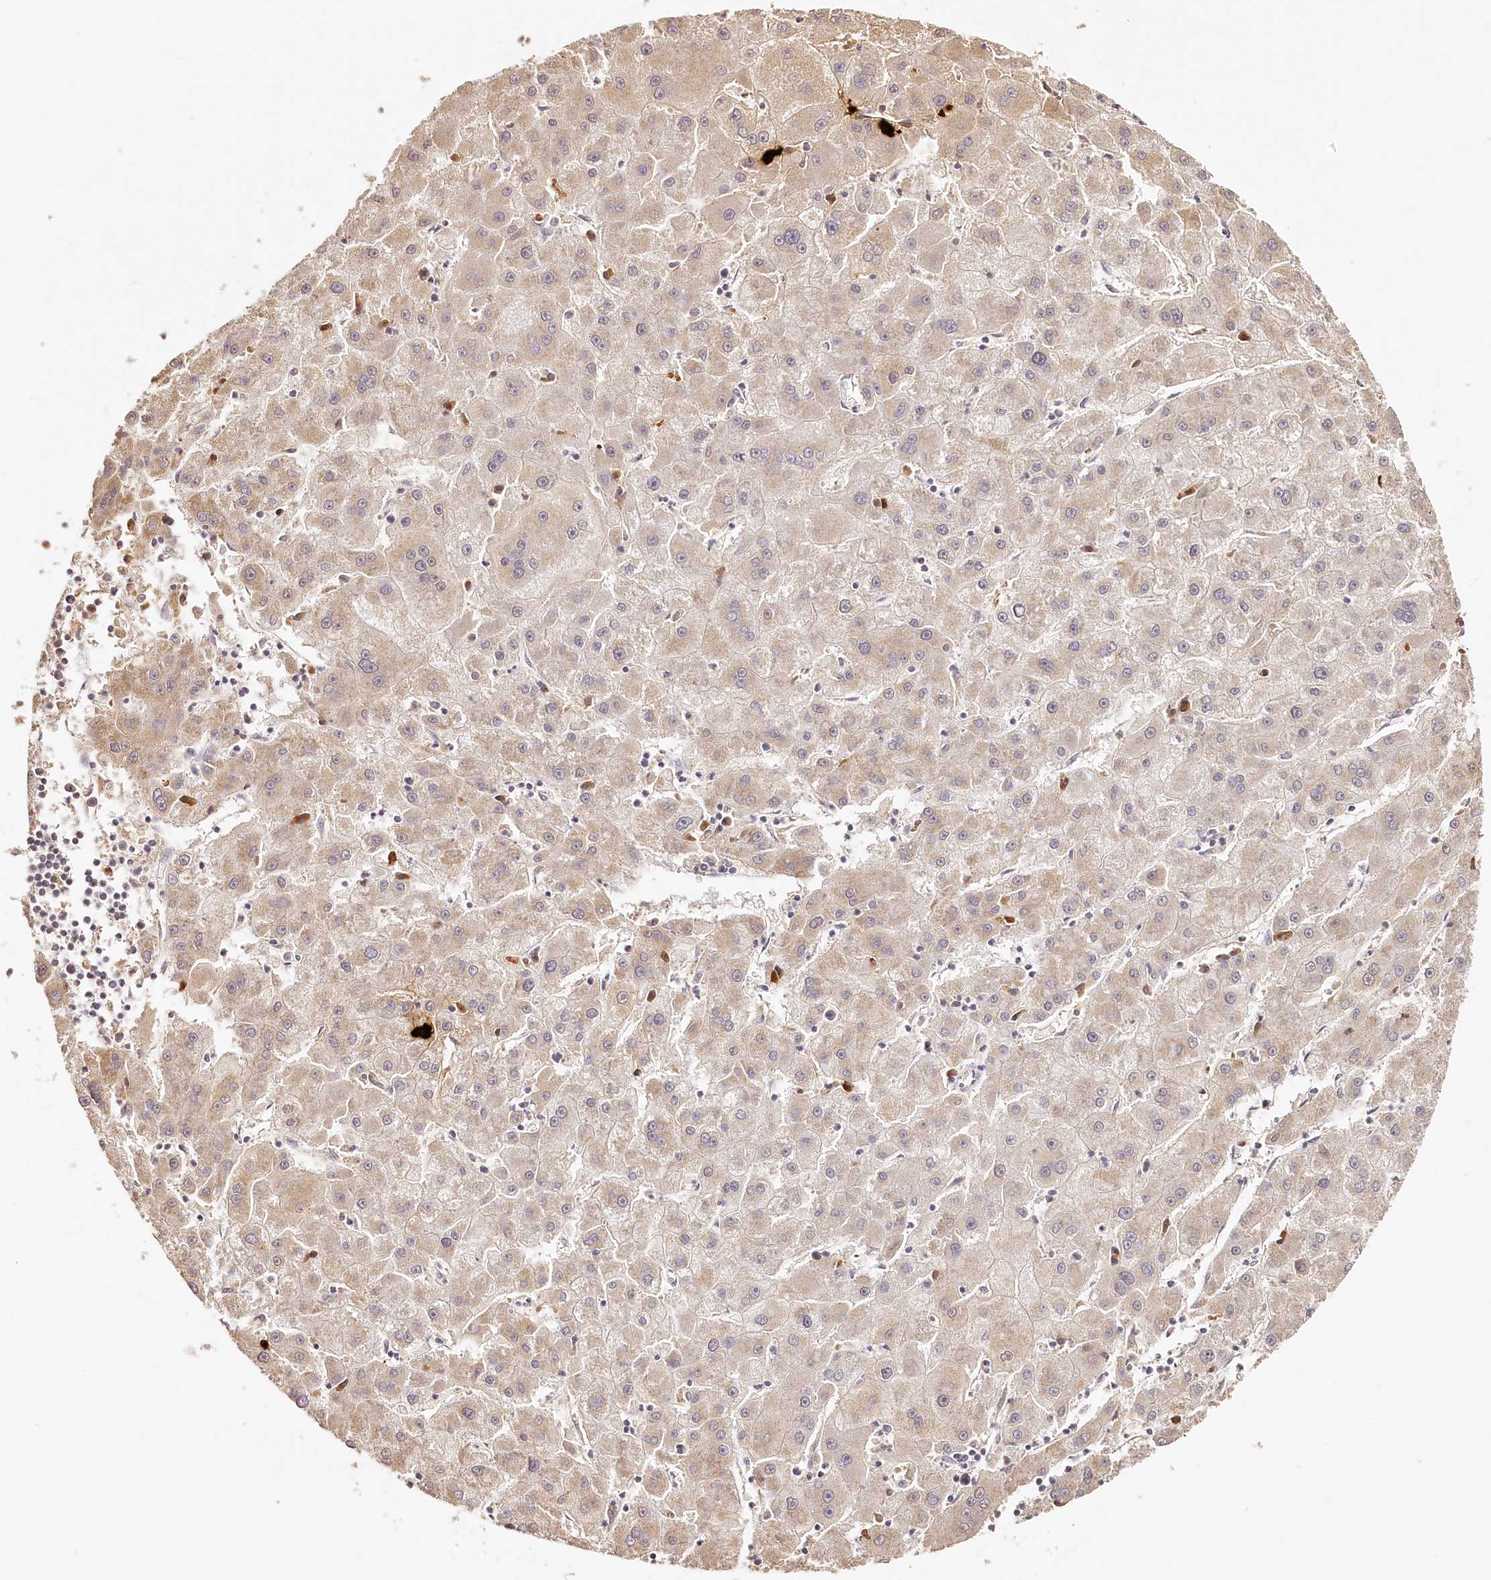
{"staining": {"intensity": "negative", "quantity": "none", "location": "none"}, "tissue": "liver cancer", "cell_type": "Tumor cells", "image_type": "cancer", "snomed": [{"axis": "morphology", "description": "Carcinoma, Hepatocellular, NOS"}, {"axis": "topography", "description": "Liver"}], "caption": "Immunohistochemical staining of hepatocellular carcinoma (liver) exhibits no significant positivity in tumor cells.", "gene": "SYNGR1", "patient": {"sex": "male", "age": 72}}